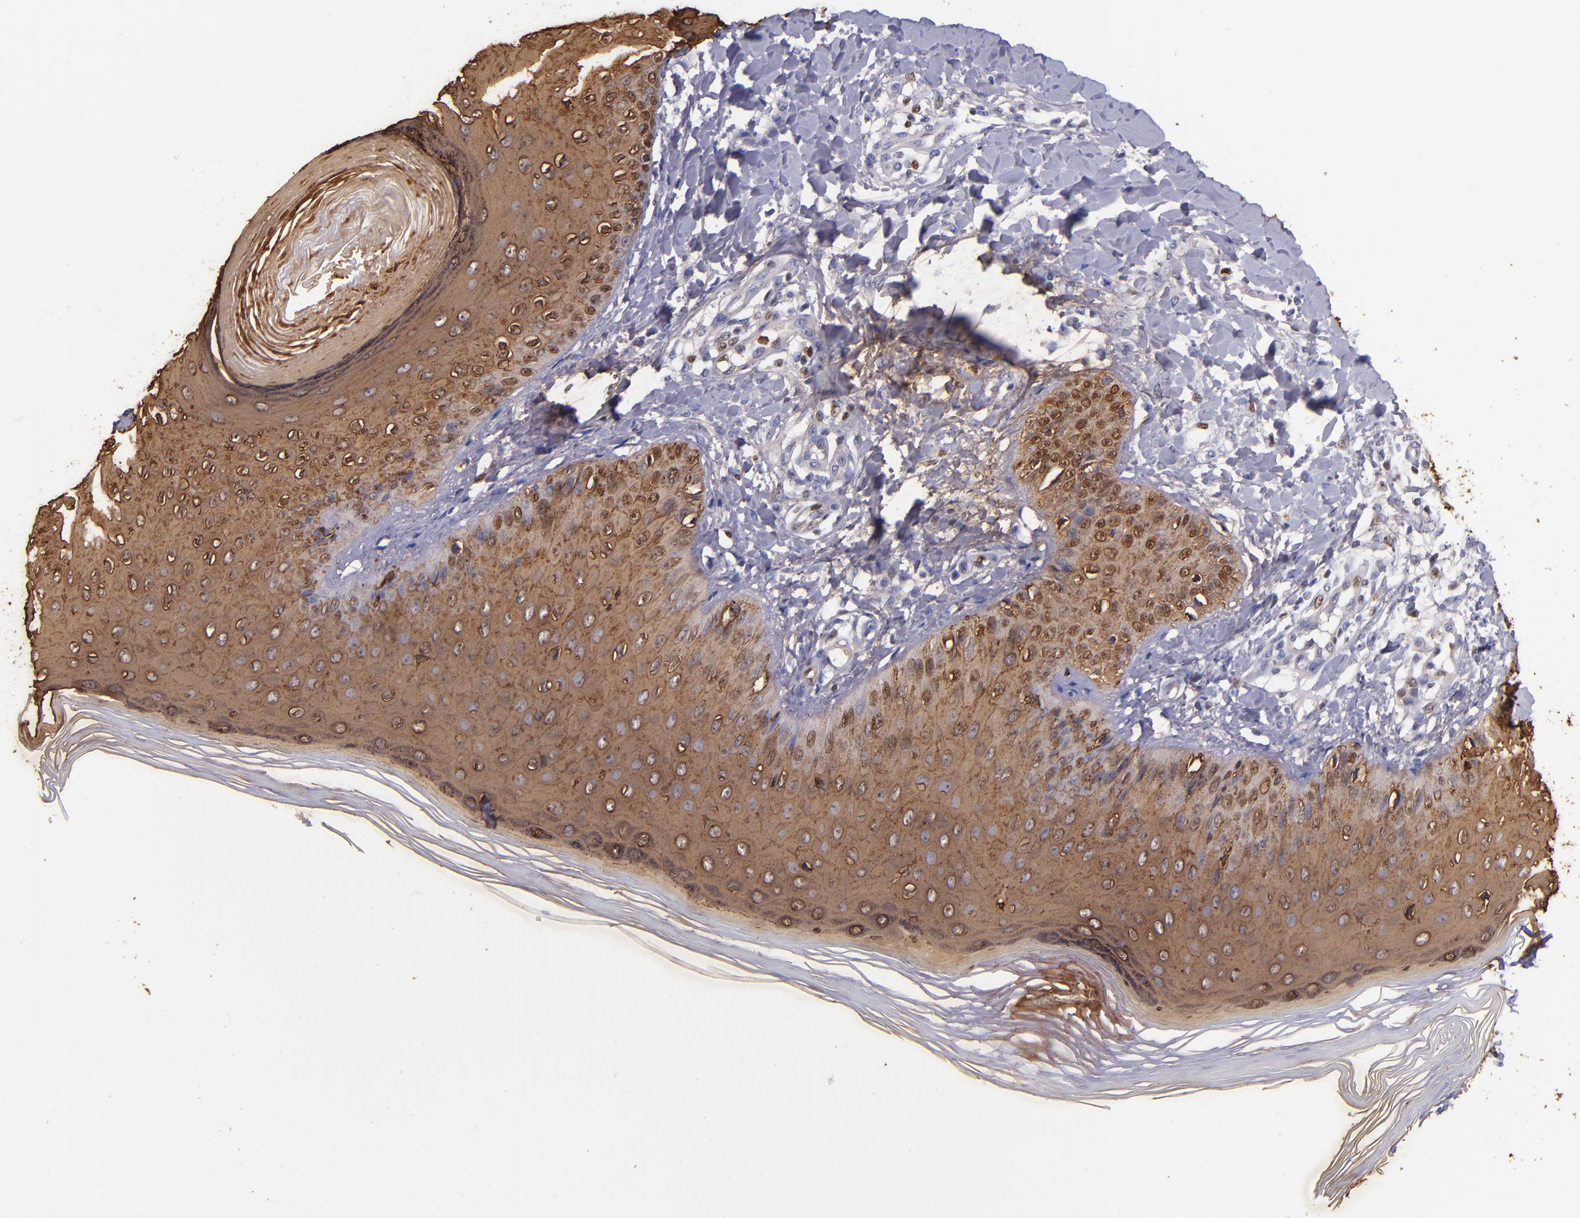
{"staining": {"intensity": "strong", "quantity": ">75%", "location": "cytoplasmic/membranous"}, "tissue": "skin", "cell_type": "Epidermal cells", "image_type": "normal", "snomed": [{"axis": "morphology", "description": "Normal tissue, NOS"}, {"axis": "morphology", "description": "Inflammation, NOS"}, {"axis": "topography", "description": "Soft tissue"}, {"axis": "topography", "description": "Anal"}], "caption": "Brown immunohistochemical staining in normal skin demonstrates strong cytoplasmic/membranous expression in approximately >75% of epidermal cells.", "gene": "IVL", "patient": {"sex": "female", "age": 15}}